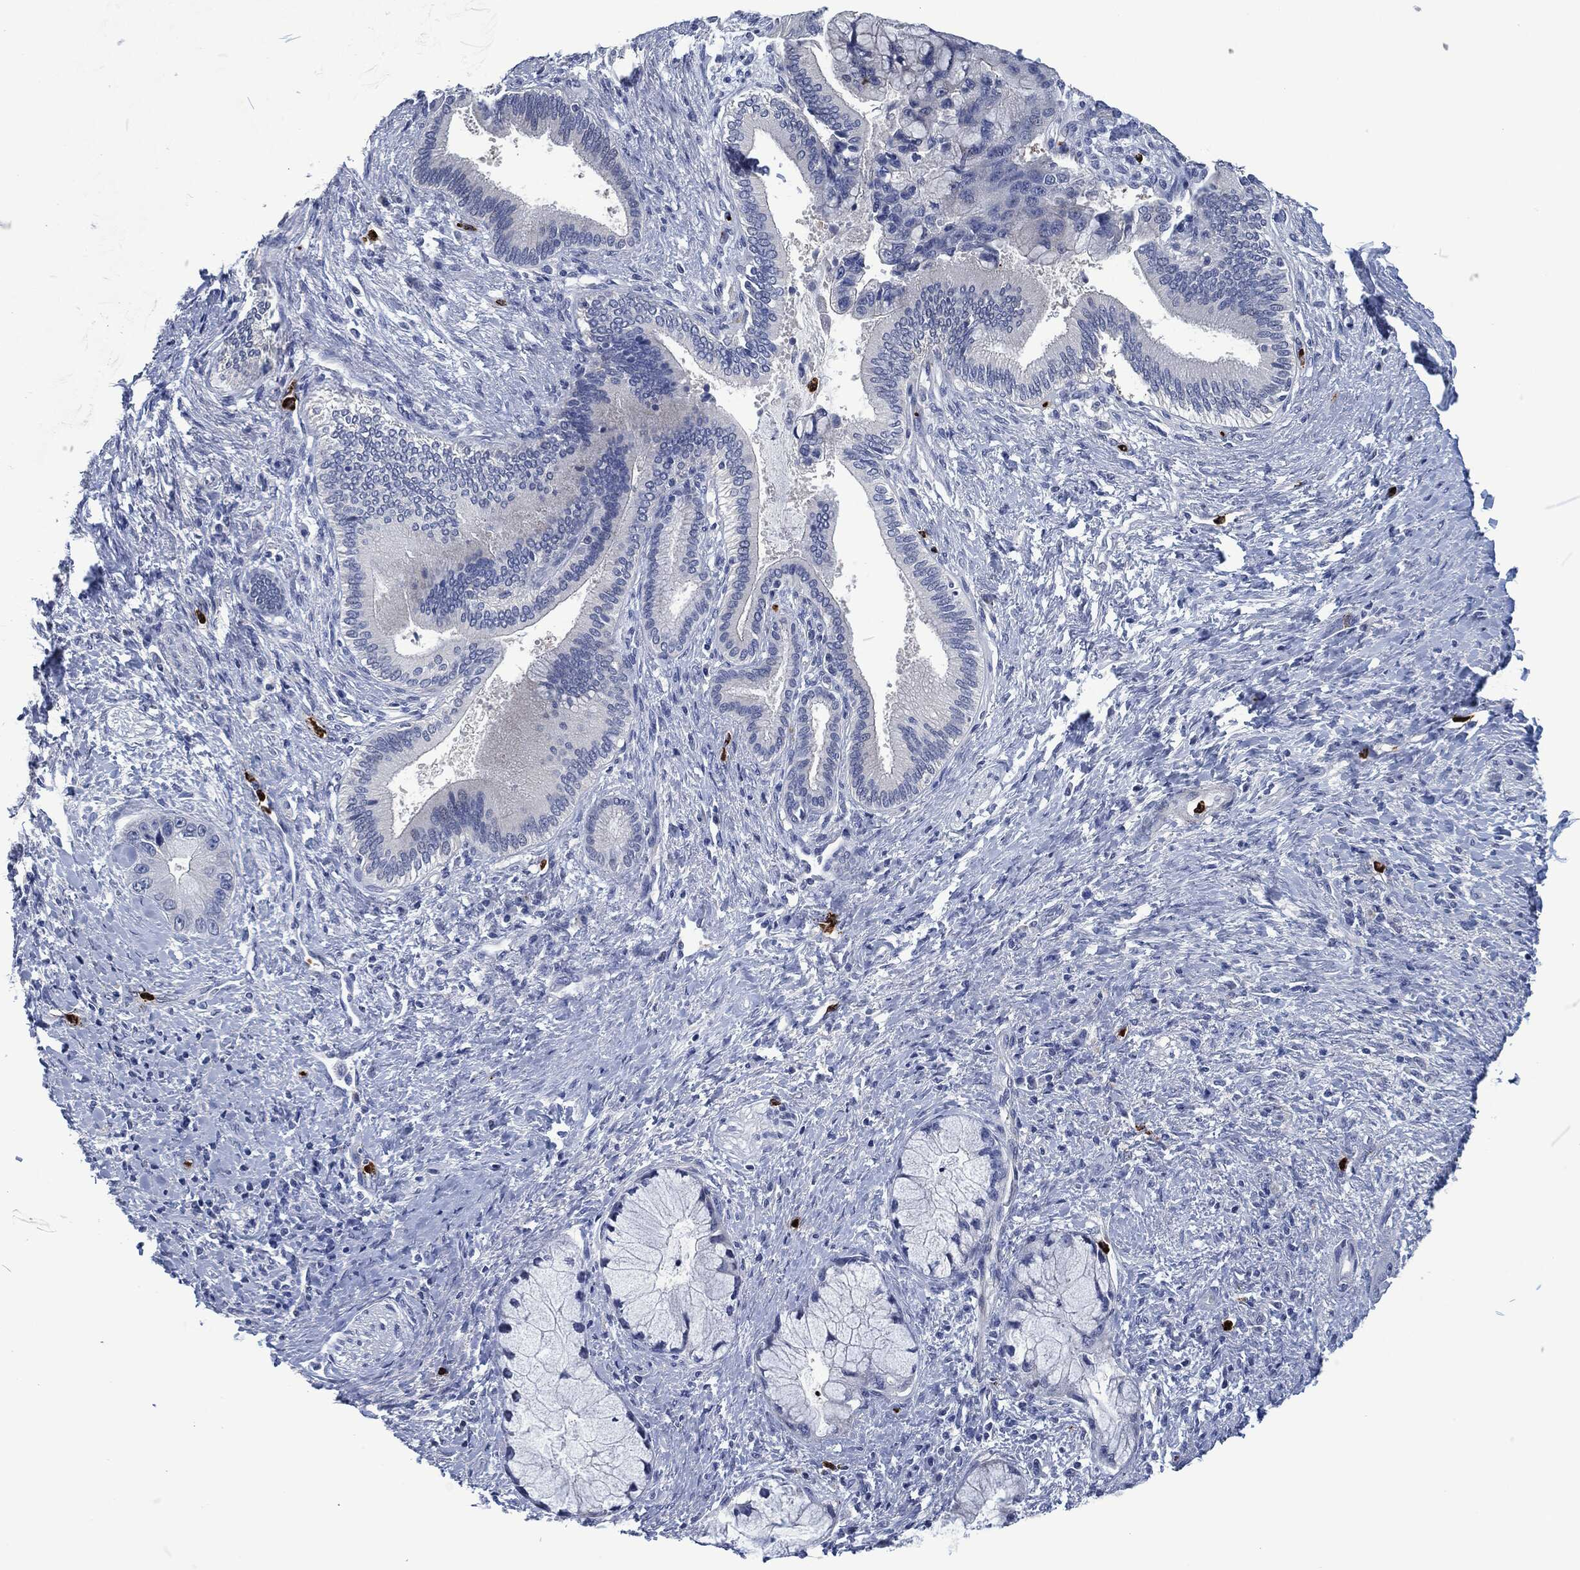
{"staining": {"intensity": "negative", "quantity": "none", "location": "none"}, "tissue": "liver cancer", "cell_type": "Tumor cells", "image_type": "cancer", "snomed": [{"axis": "morphology", "description": "Normal tissue, NOS"}, {"axis": "morphology", "description": "Cholangiocarcinoma"}, {"axis": "topography", "description": "Liver"}, {"axis": "topography", "description": "Peripheral nerve tissue"}], "caption": "A histopathology image of liver cancer stained for a protein demonstrates no brown staining in tumor cells. Nuclei are stained in blue.", "gene": "MPO", "patient": {"sex": "male", "age": 50}}